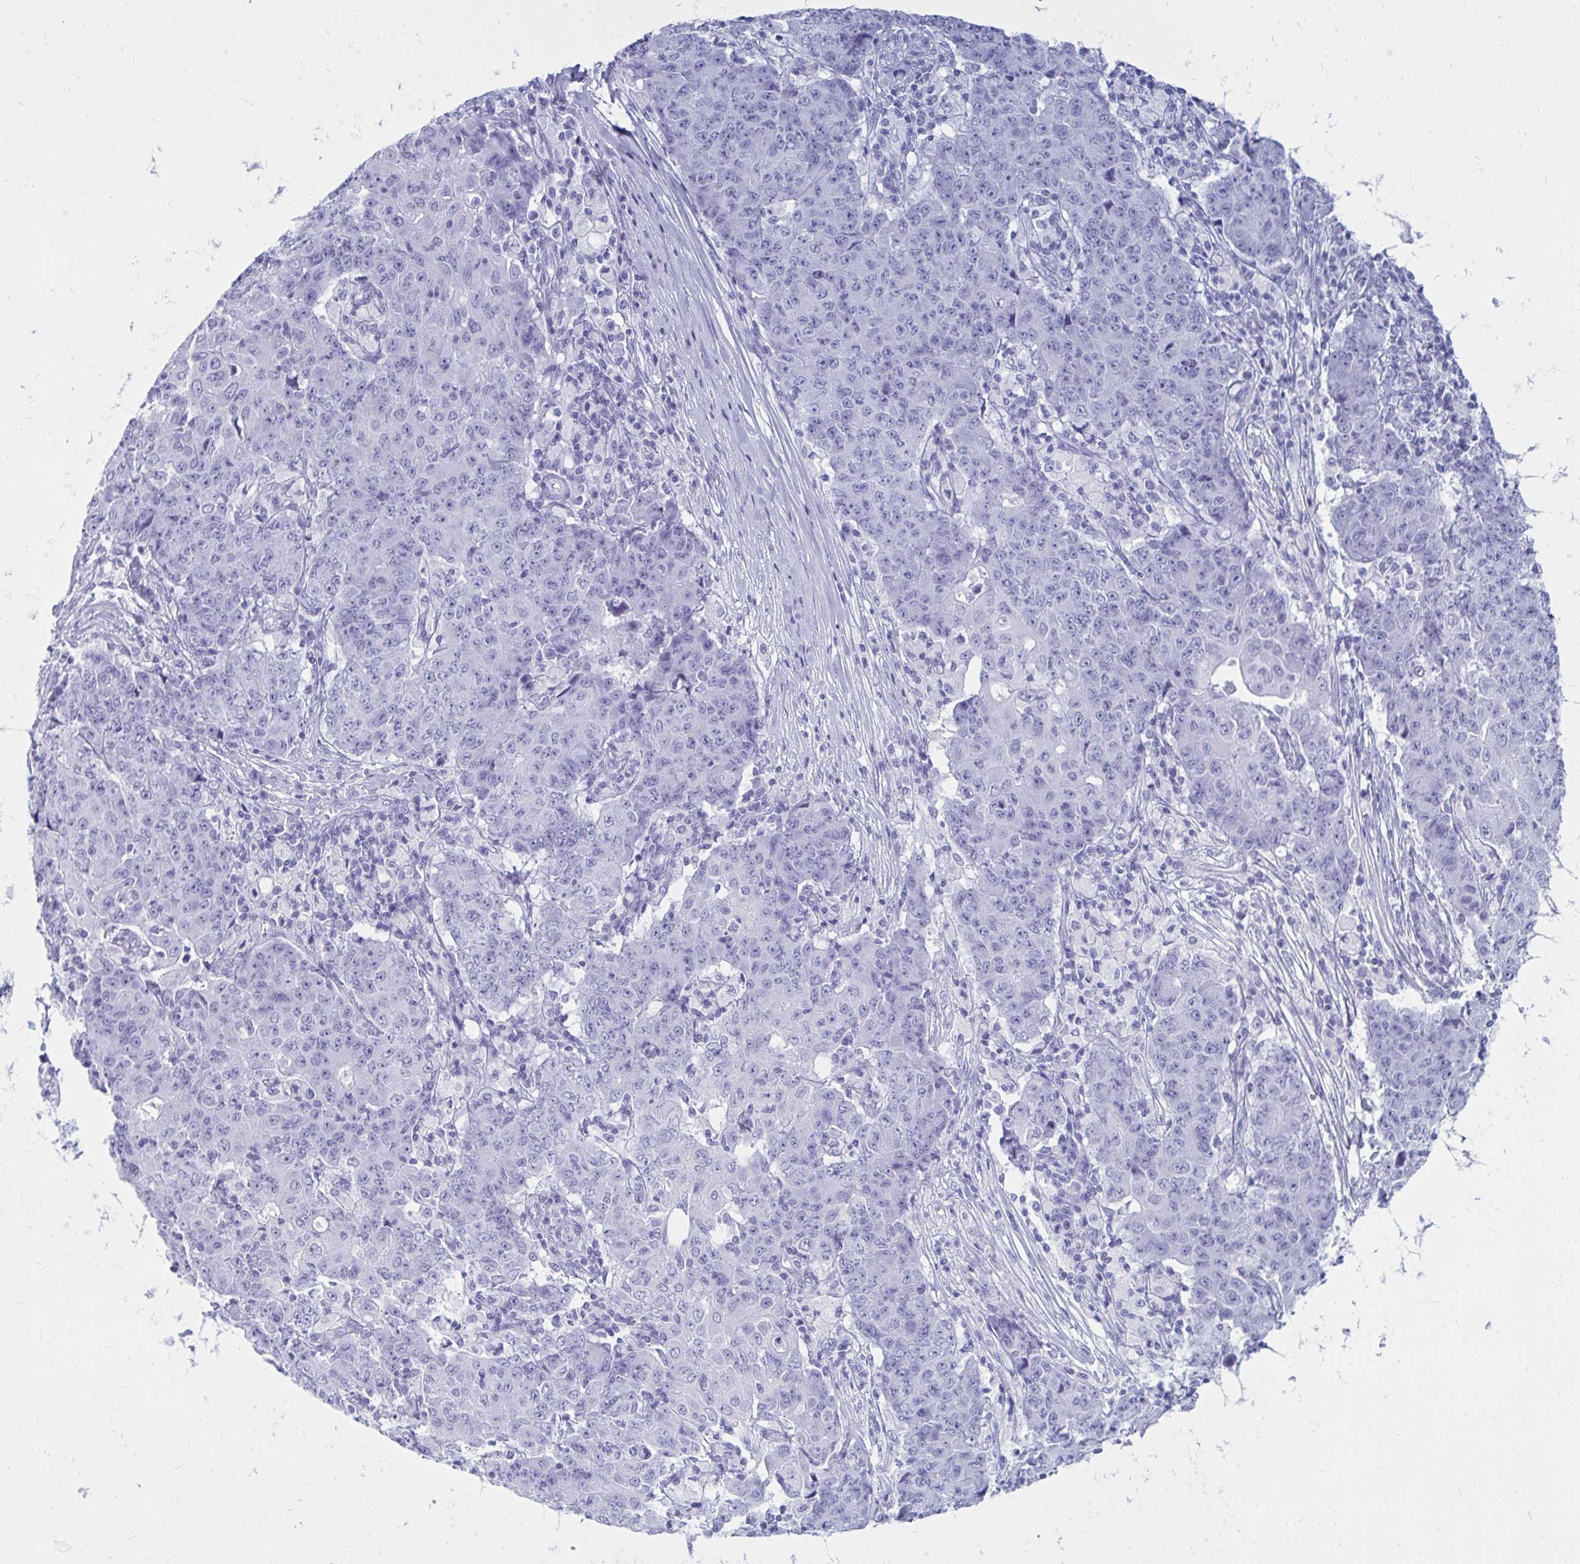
{"staining": {"intensity": "negative", "quantity": "none", "location": "none"}, "tissue": "ovarian cancer", "cell_type": "Tumor cells", "image_type": "cancer", "snomed": [{"axis": "morphology", "description": "Carcinoma, endometroid"}, {"axis": "topography", "description": "Ovary"}], "caption": "DAB (3,3'-diaminobenzidine) immunohistochemical staining of ovarian cancer (endometroid carcinoma) reveals no significant staining in tumor cells.", "gene": "OR10R2", "patient": {"sex": "female", "age": 42}}